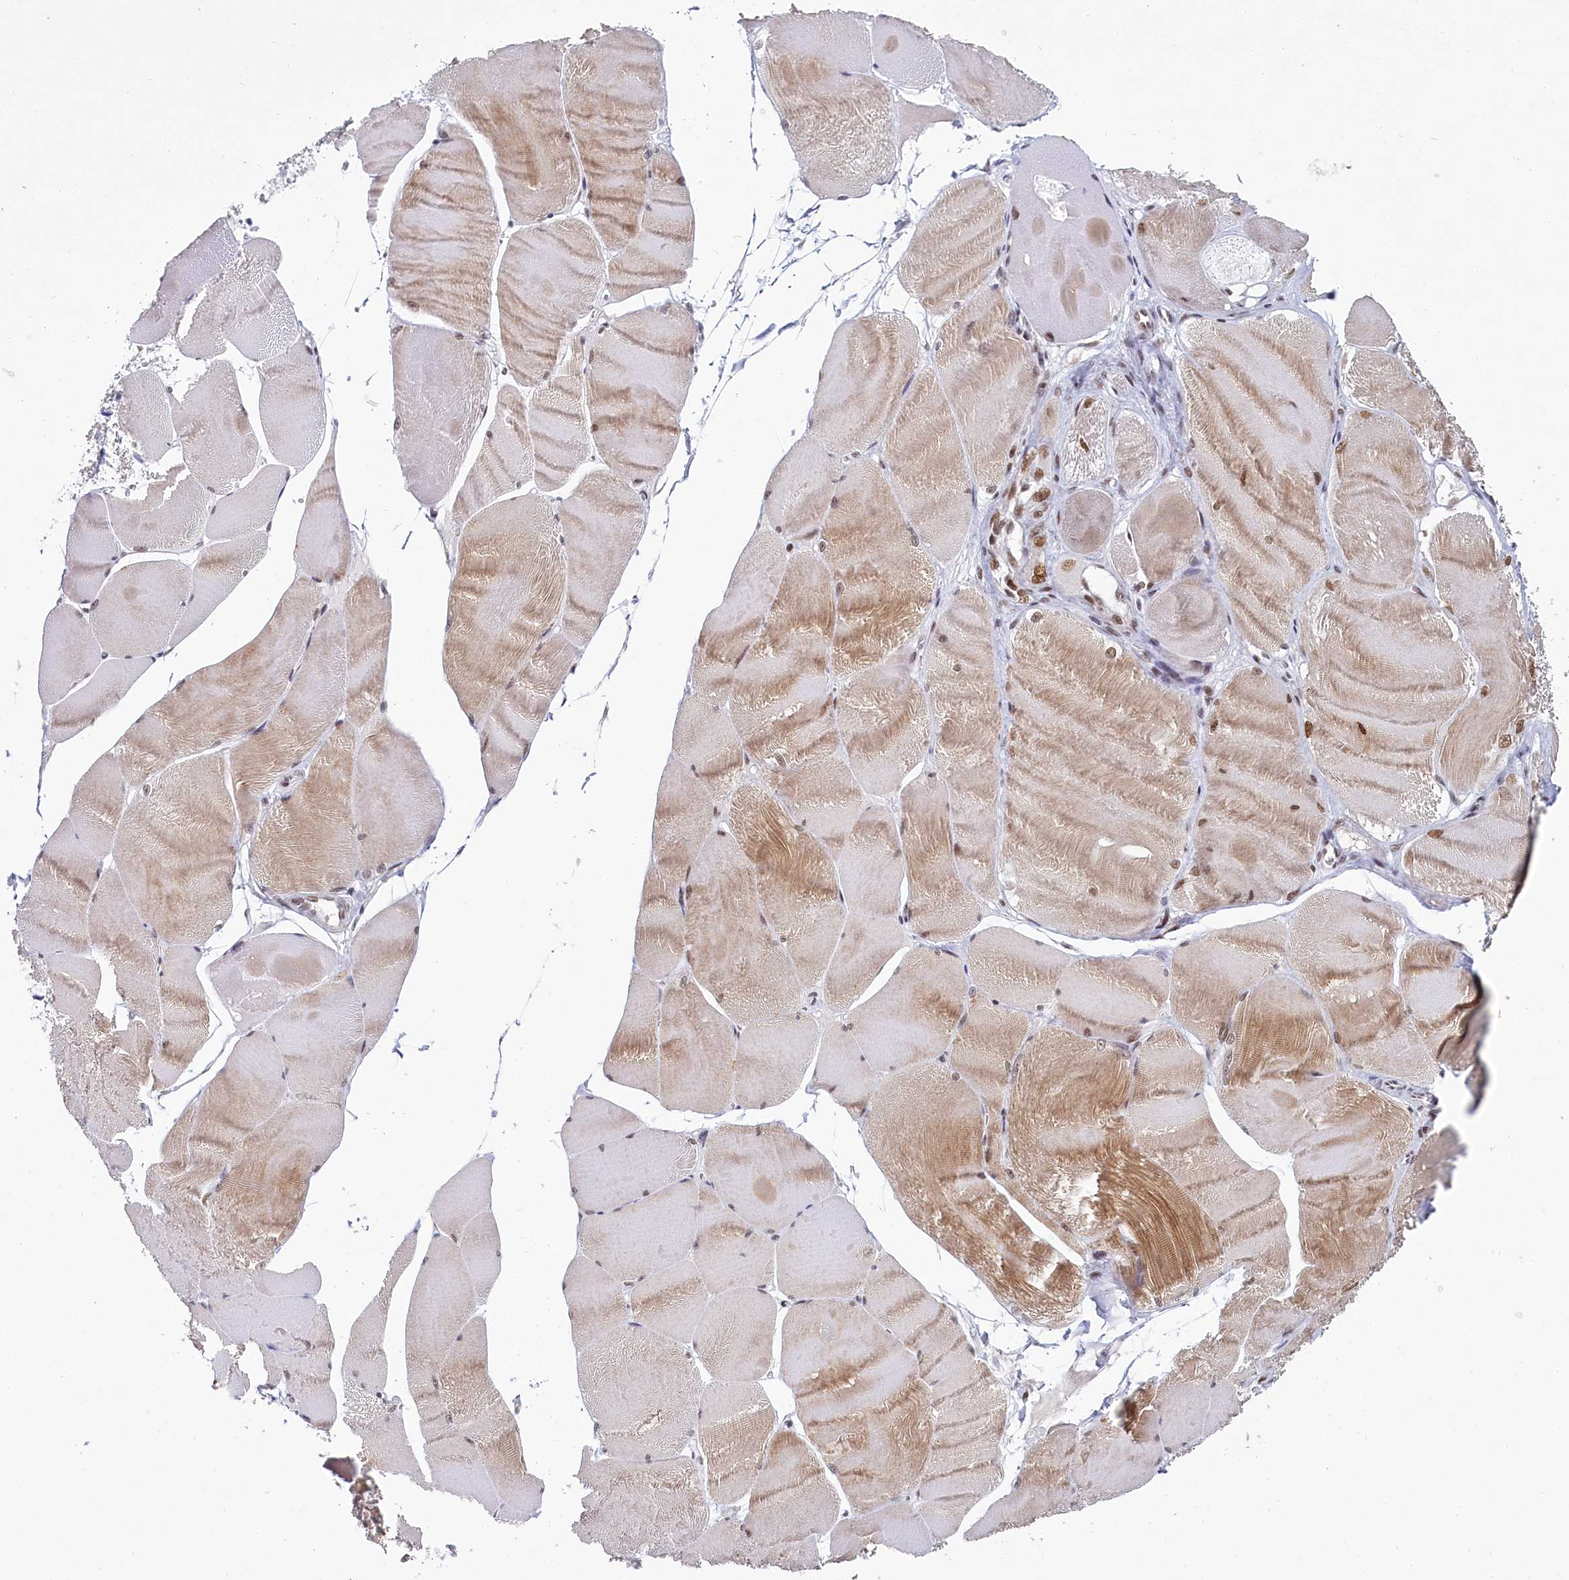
{"staining": {"intensity": "moderate", "quantity": "<25%", "location": "cytoplasmic/membranous,nuclear"}, "tissue": "skeletal muscle", "cell_type": "Myocytes", "image_type": "normal", "snomed": [{"axis": "morphology", "description": "Normal tissue, NOS"}, {"axis": "morphology", "description": "Basal cell carcinoma"}, {"axis": "topography", "description": "Skeletal muscle"}], "caption": "Immunohistochemistry image of normal skeletal muscle stained for a protein (brown), which displays low levels of moderate cytoplasmic/membranous,nuclear positivity in approximately <25% of myocytes.", "gene": "PPHLN1", "patient": {"sex": "female", "age": 64}}